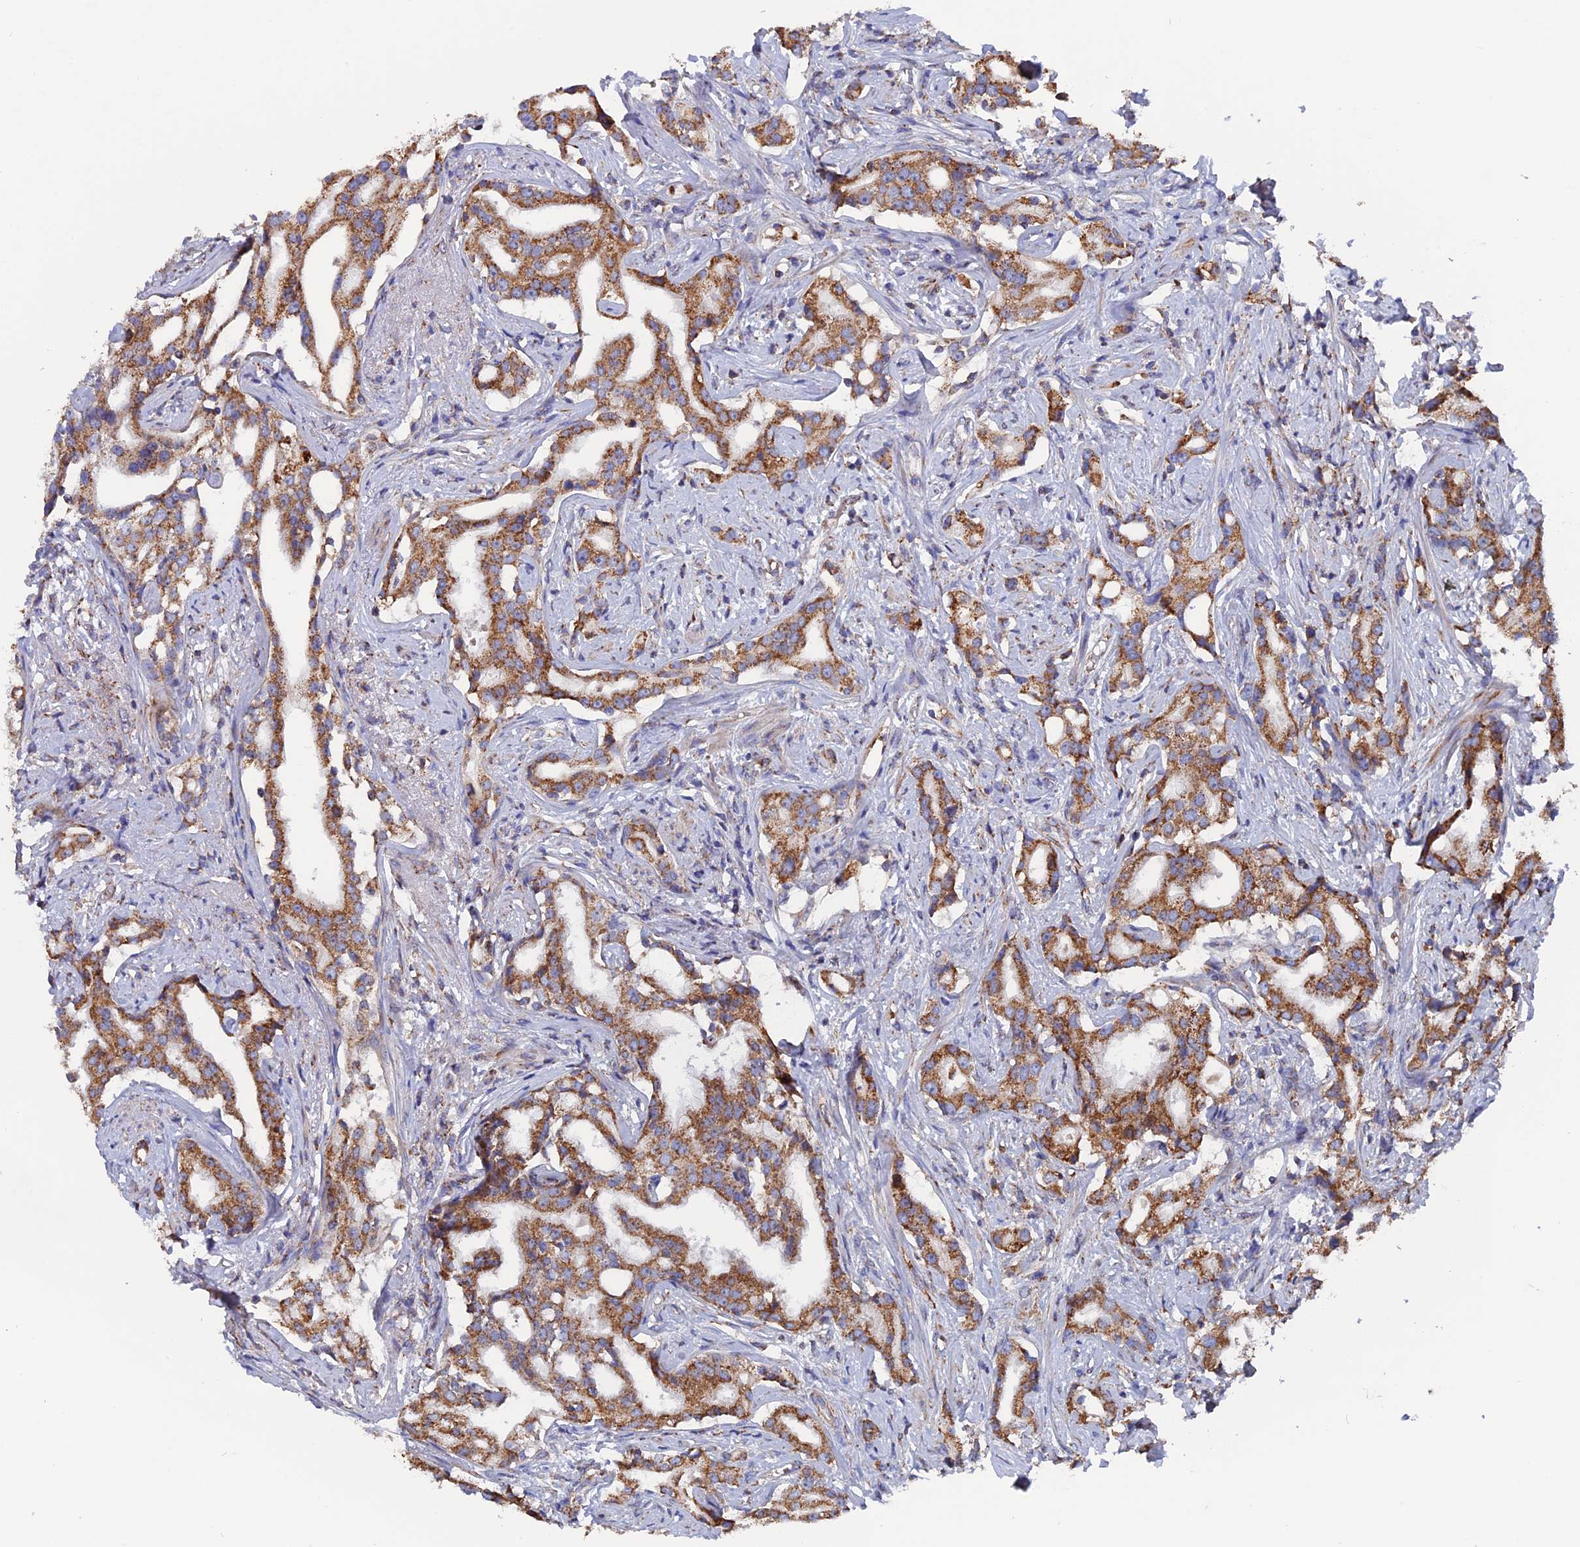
{"staining": {"intensity": "moderate", "quantity": ">75%", "location": "cytoplasmic/membranous"}, "tissue": "prostate cancer", "cell_type": "Tumor cells", "image_type": "cancer", "snomed": [{"axis": "morphology", "description": "Adenocarcinoma, High grade"}, {"axis": "topography", "description": "Prostate"}], "caption": "This is a micrograph of immunohistochemistry staining of prostate cancer, which shows moderate positivity in the cytoplasmic/membranous of tumor cells.", "gene": "TGFA", "patient": {"sex": "male", "age": 67}}